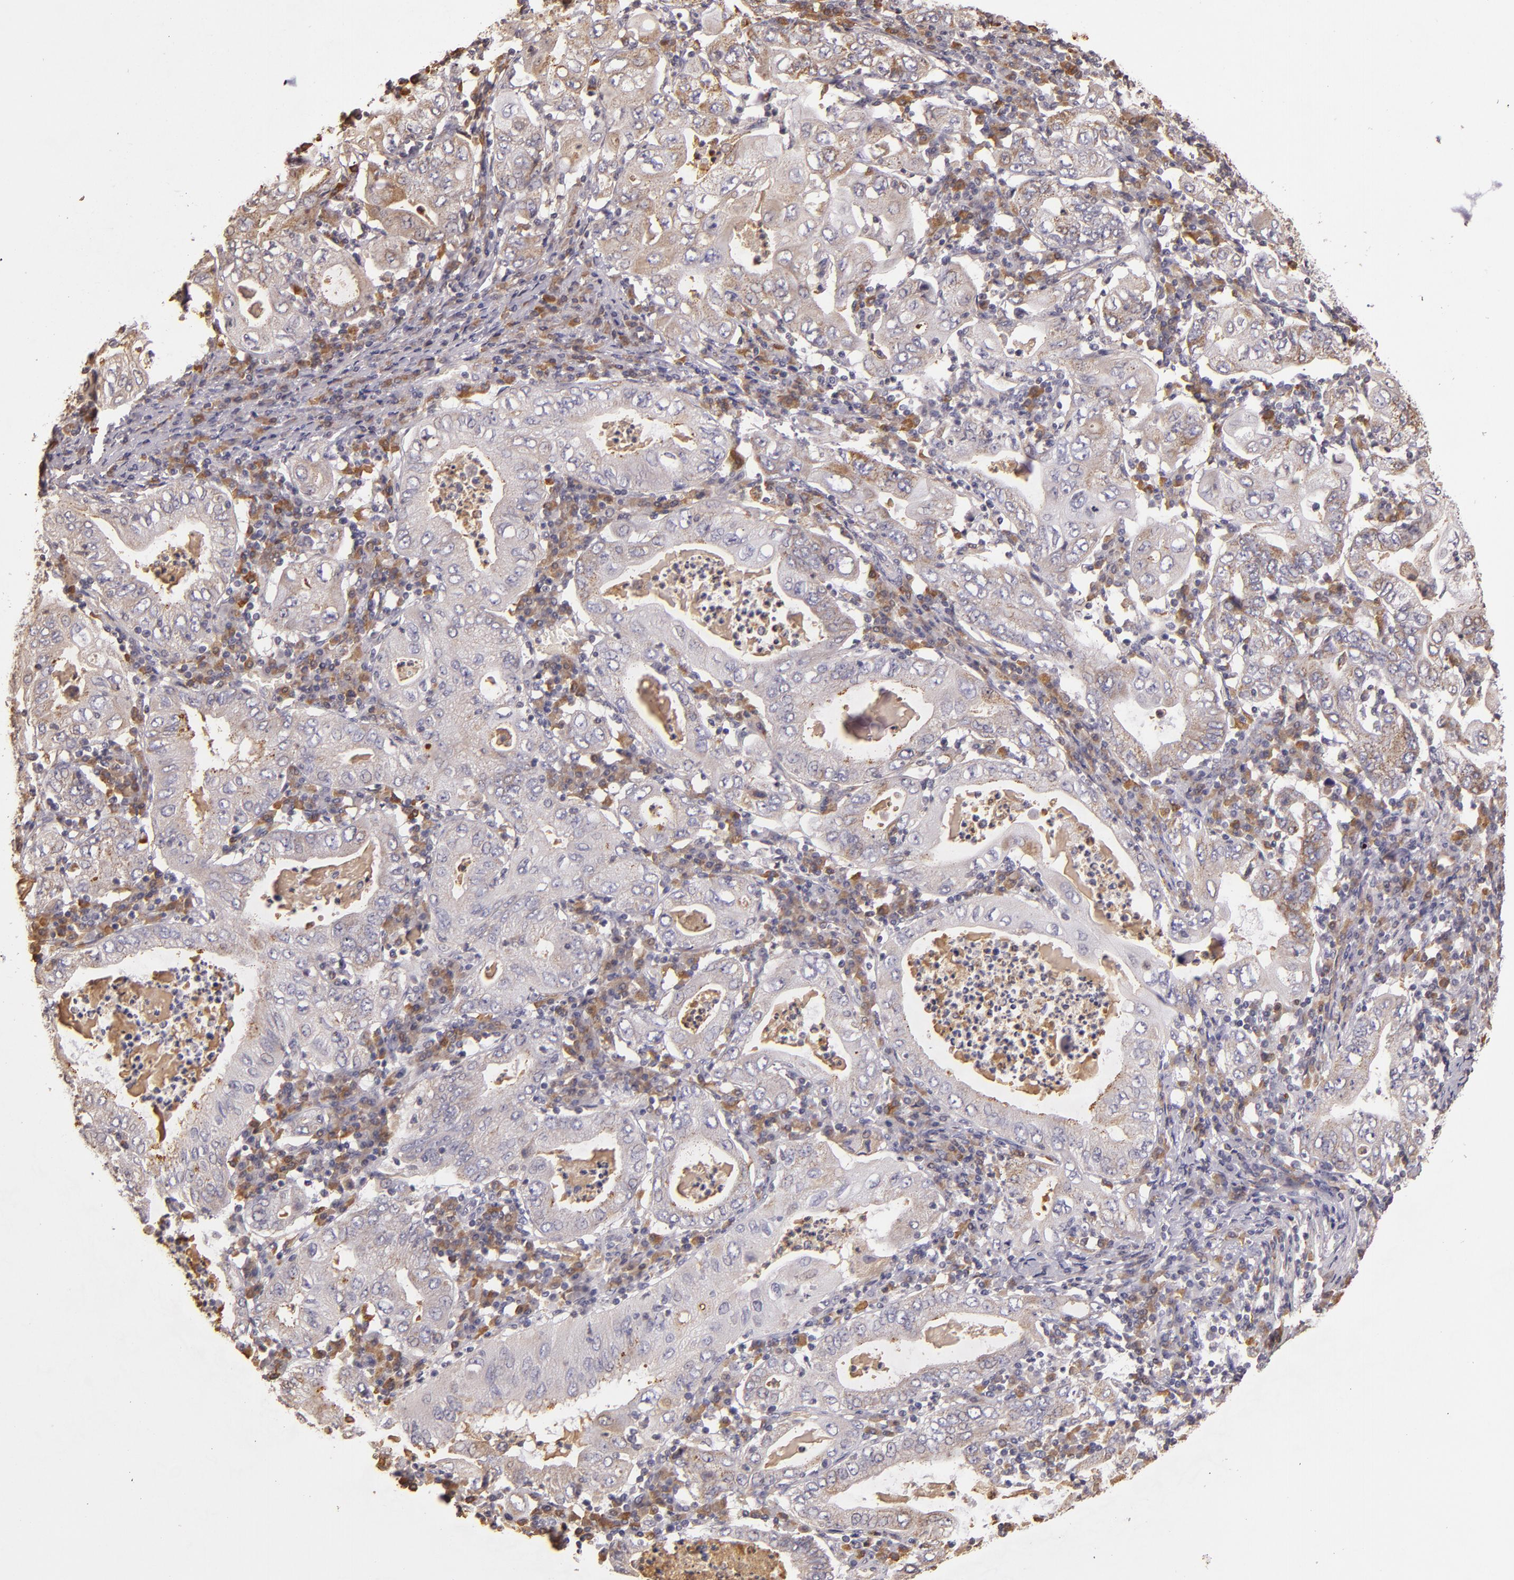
{"staining": {"intensity": "weak", "quantity": ">75%", "location": "cytoplasmic/membranous"}, "tissue": "stomach cancer", "cell_type": "Tumor cells", "image_type": "cancer", "snomed": [{"axis": "morphology", "description": "Normal tissue, NOS"}, {"axis": "morphology", "description": "Adenocarcinoma, NOS"}, {"axis": "topography", "description": "Esophagus"}, {"axis": "topography", "description": "Stomach, upper"}, {"axis": "topography", "description": "Peripheral nerve tissue"}], "caption": "There is low levels of weak cytoplasmic/membranous expression in tumor cells of stomach cancer, as demonstrated by immunohistochemical staining (brown color).", "gene": "ABL1", "patient": {"sex": "male", "age": 62}}